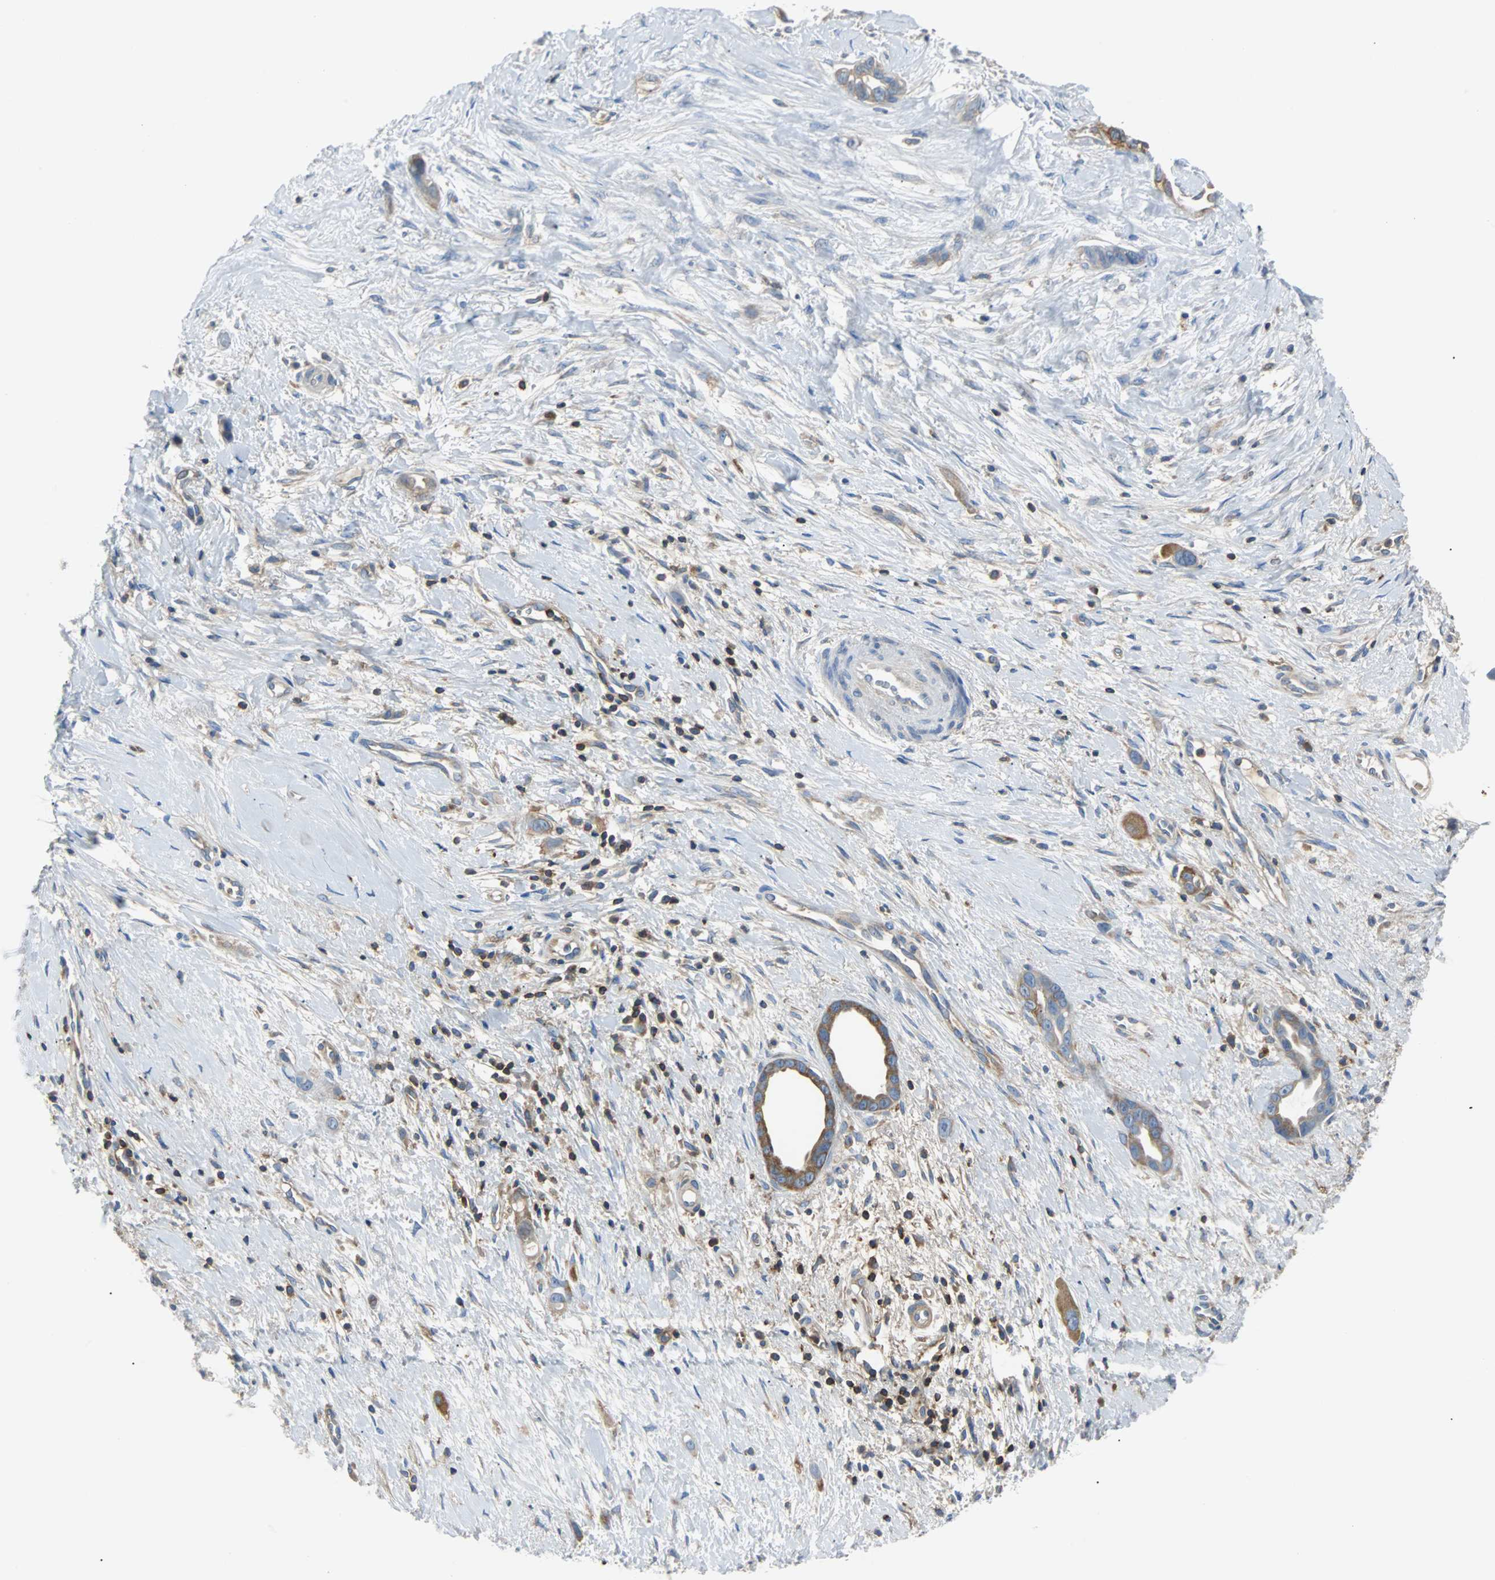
{"staining": {"intensity": "moderate", "quantity": ">75%", "location": "cytoplasmic/membranous"}, "tissue": "liver cancer", "cell_type": "Tumor cells", "image_type": "cancer", "snomed": [{"axis": "morphology", "description": "Cholangiocarcinoma"}, {"axis": "topography", "description": "Liver"}], "caption": "A brown stain shows moderate cytoplasmic/membranous expression of a protein in human cholangiocarcinoma (liver) tumor cells. The protein is stained brown, and the nuclei are stained in blue (DAB IHC with brightfield microscopy, high magnification).", "gene": "TSC22D4", "patient": {"sex": "female", "age": 65}}